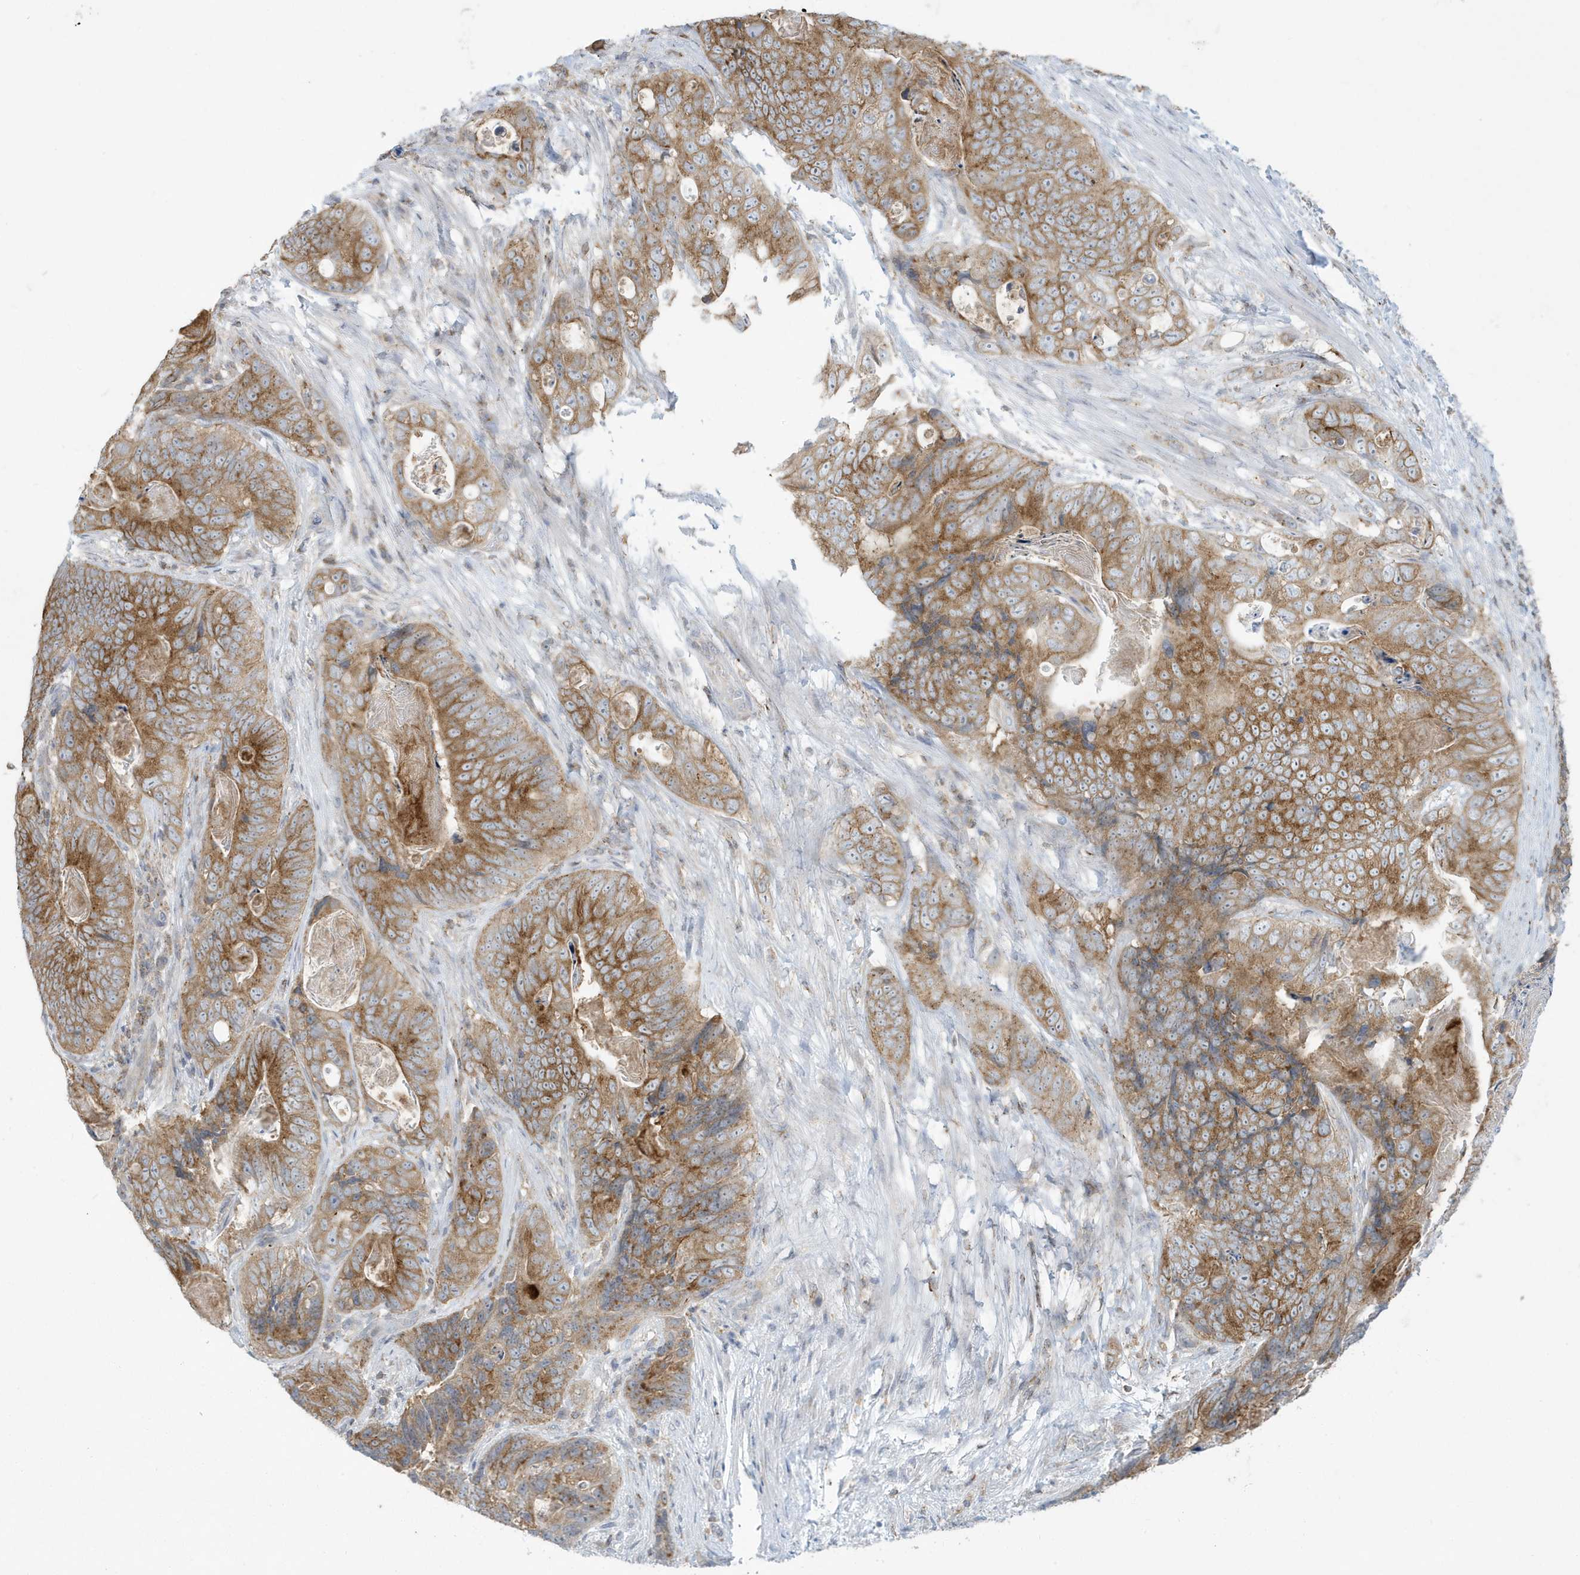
{"staining": {"intensity": "moderate", "quantity": ">75%", "location": "cytoplasmic/membranous"}, "tissue": "stomach cancer", "cell_type": "Tumor cells", "image_type": "cancer", "snomed": [{"axis": "morphology", "description": "Normal tissue, NOS"}, {"axis": "morphology", "description": "Adenocarcinoma, NOS"}, {"axis": "topography", "description": "Stomach"}], "caption": "Adenocarcinoma (stomach) was stained to show a protein in brown. There is medium levels of moderate cytoplasmic/membranous staining in about >75% of tumor cells.", "gene": "SLAMF9", "patient": {"sex": "female", "age": 89}}